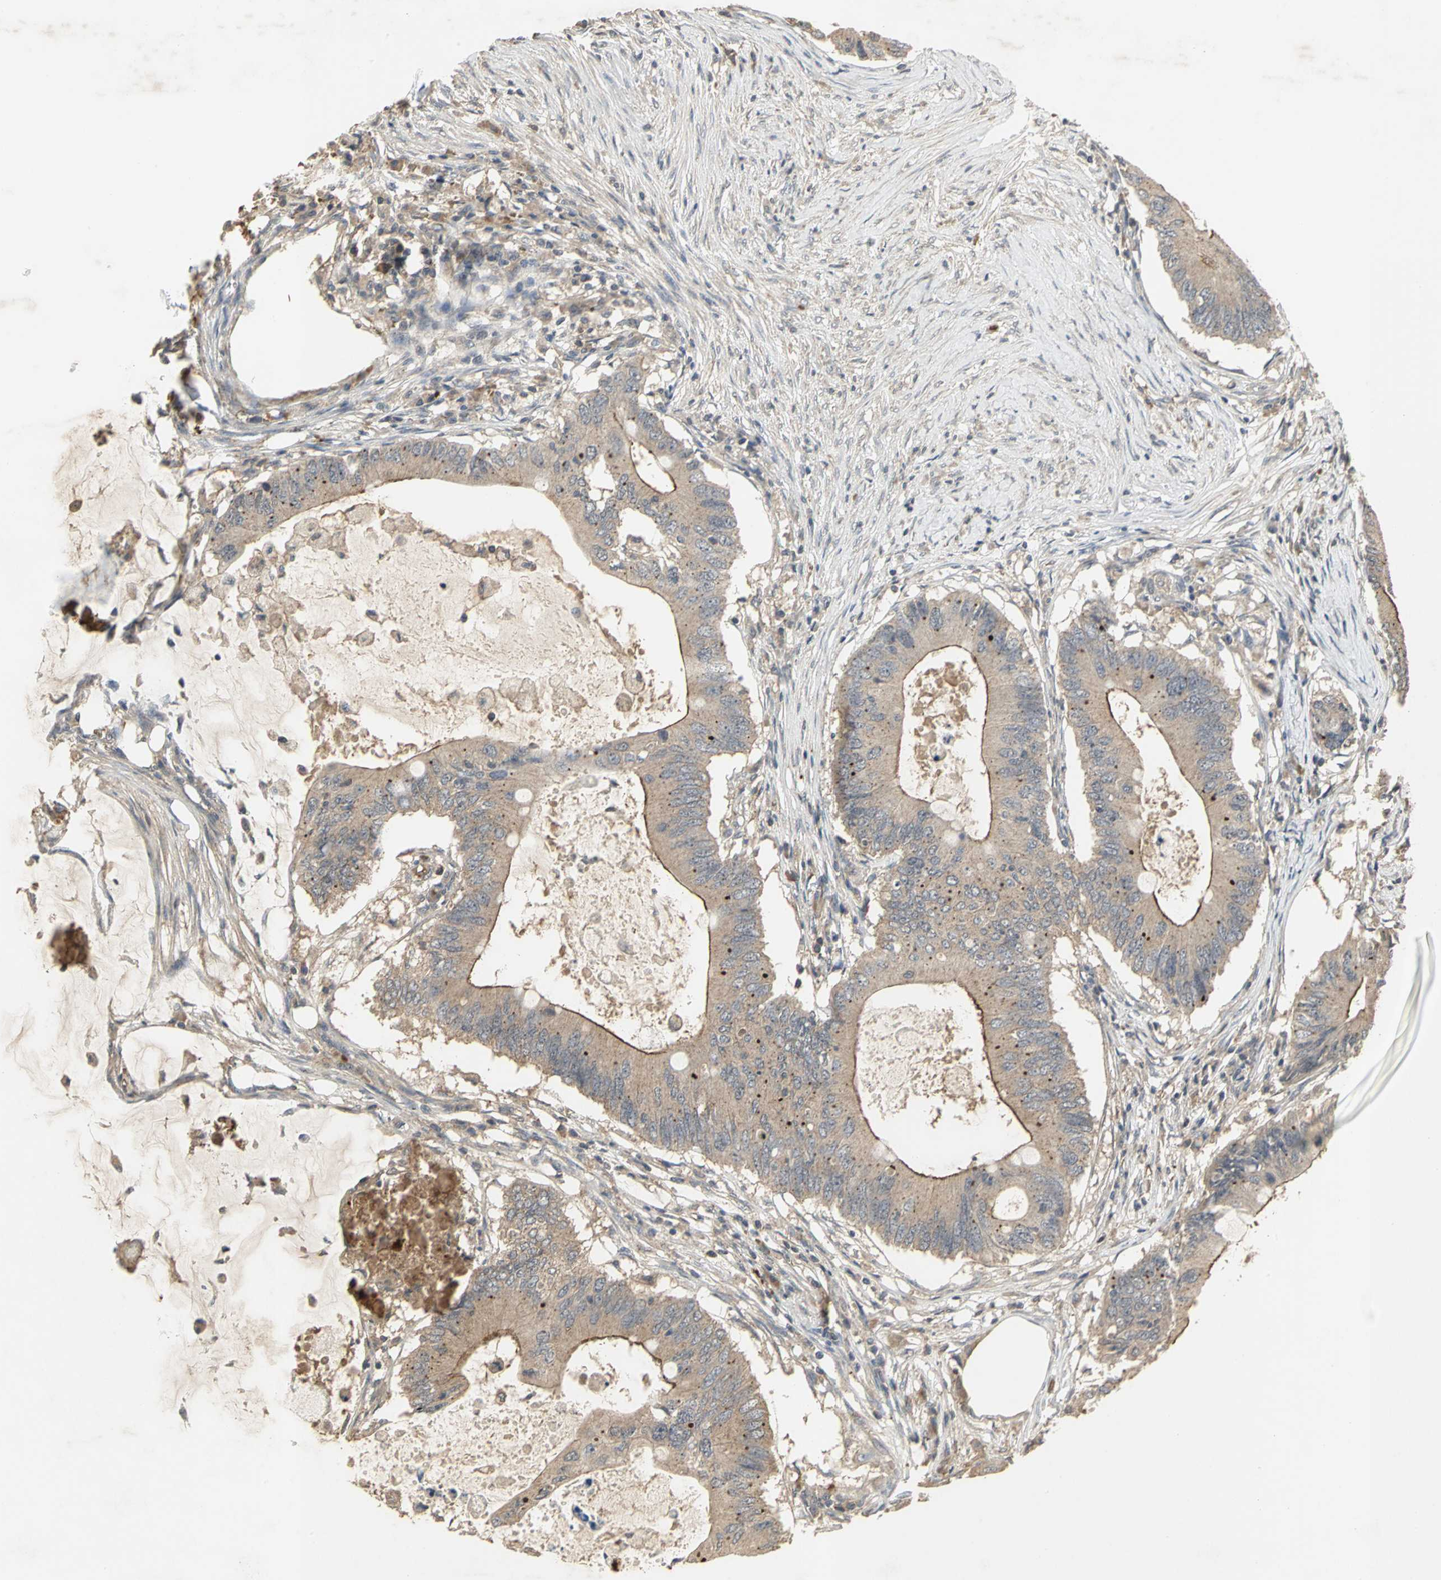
{"staining": {"intensity": "moderate", "quantity": ">75%", "location": "cytoplasmic/membranous"}, "tissue": "colorectal cancer", "cell_type": "Tumor cells", "image_type": "cancer", "snomed": [{"axis": "morphology", "description": "Adenocarcinoma, NOS"}, {"axis": "topography", "description": "Colon"}], "caption": "Tumor cells exhibit moderate cytoplasmic/membranous staining in about >75% of cells in colorectal cancer (adenocarcinoma). (DAB (3,3'-diaminobenzidine) IHC, brown staining for protein, blue staining for nuclei).", "gene": "KEAP1", "patient": {"sex": "male", "age": 71}}